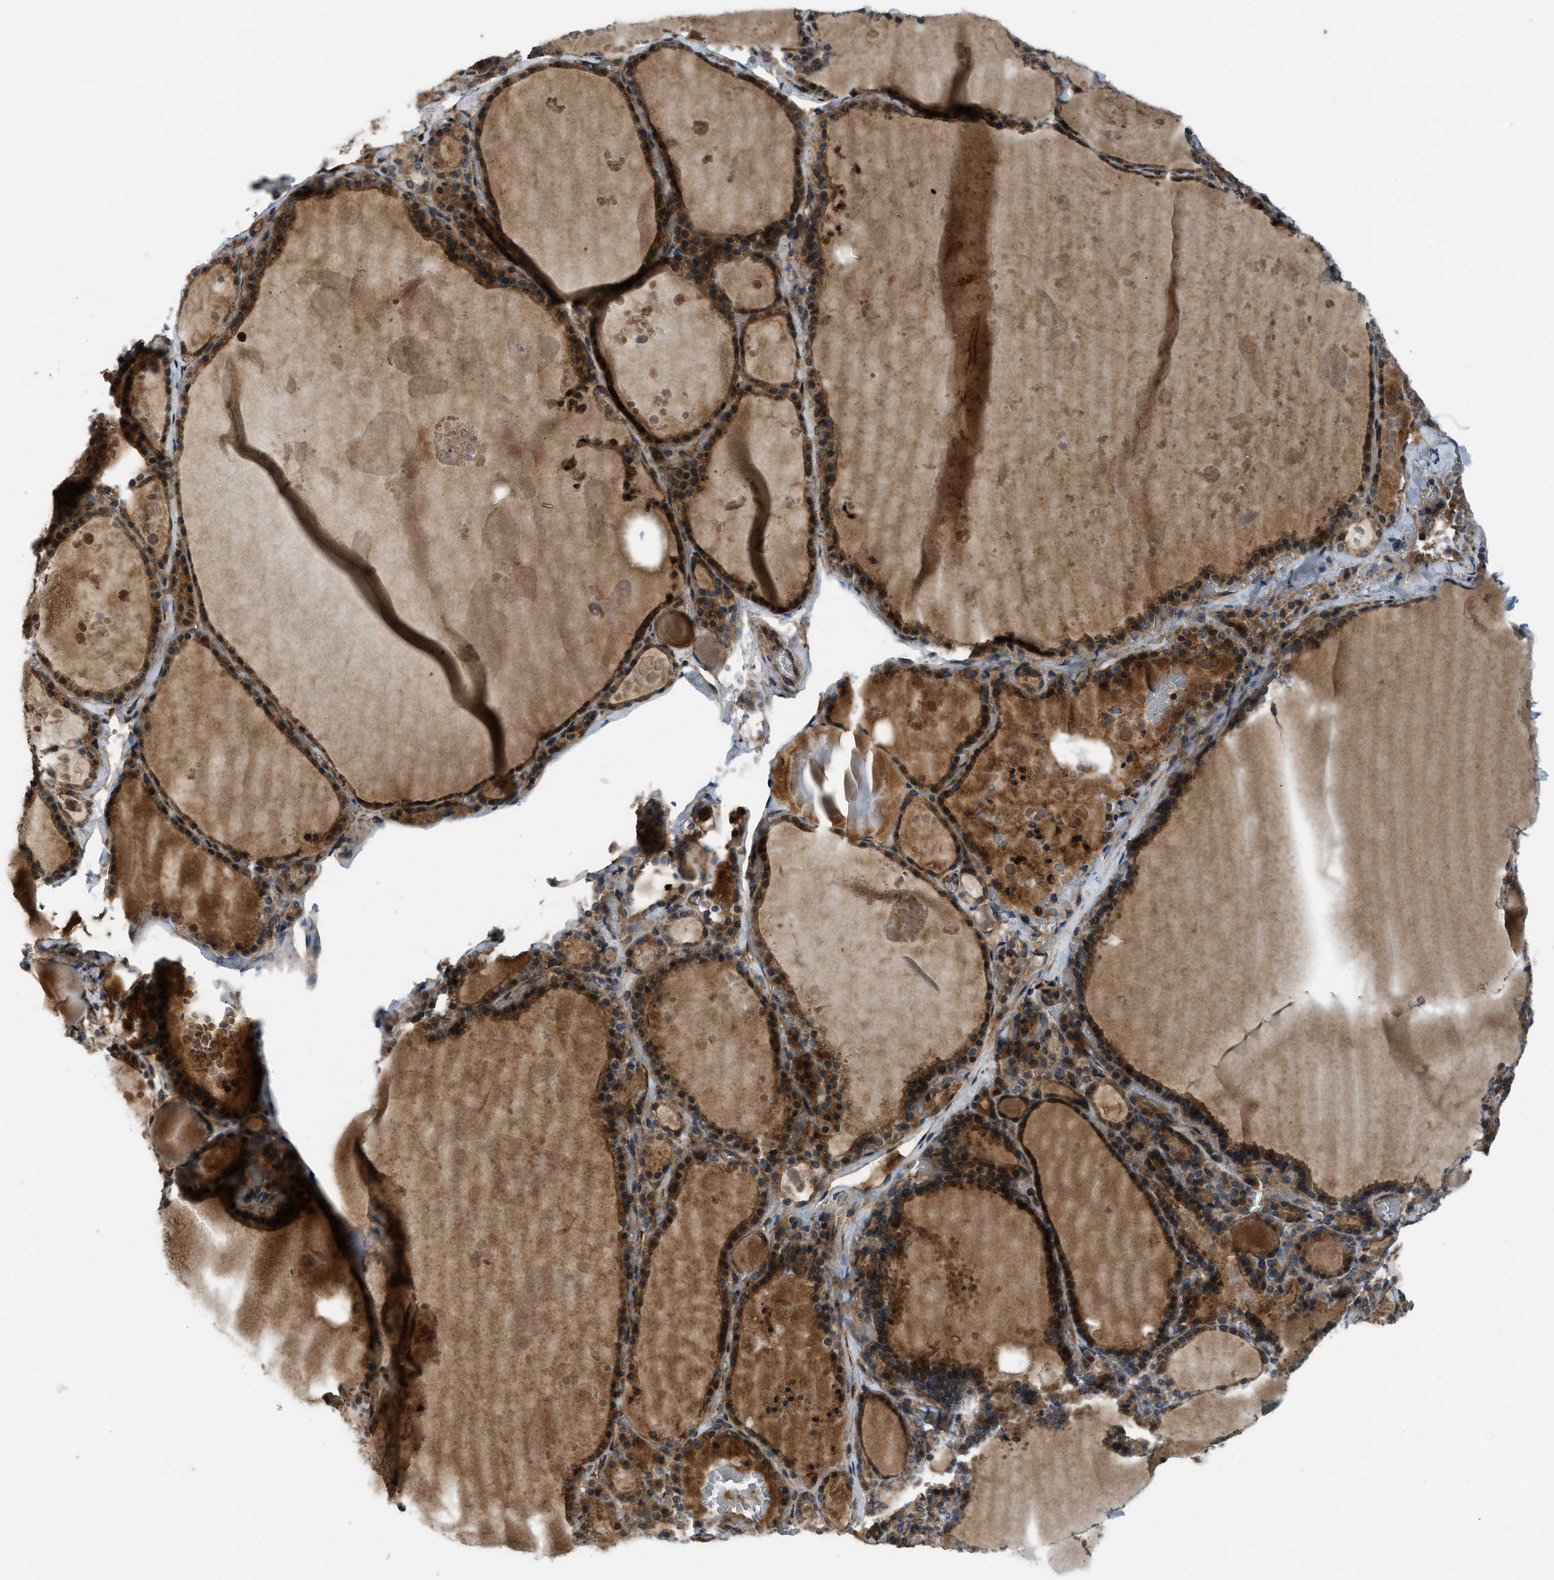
{"staining": {"intensity": "strong", "quantity": ">75%", "location": "cytoplasmic/membranous"}, "tissue": "thyroid gland", "cell_type": "Glandular cells", "image_type": "normal", "snomed": [{"axis": "morphology", "description": "Normal tissue, NOS"}, {"axis": "topography", "description": "Thyroid gland"}], "caption": "IHC staining of unremarkable thyroid gland, which exhibits high levels of strong cytoplasmic/membranous expression in about >75% of glandular cells indicating strong cytoplasmic/membranous protein positivity. The staining was performed using DAB (brown) for protein detection and nuclei were counterstained in hematoxylin (blue).", "gene": "GGH", "patient": {"sex": "male", "age": 56}}